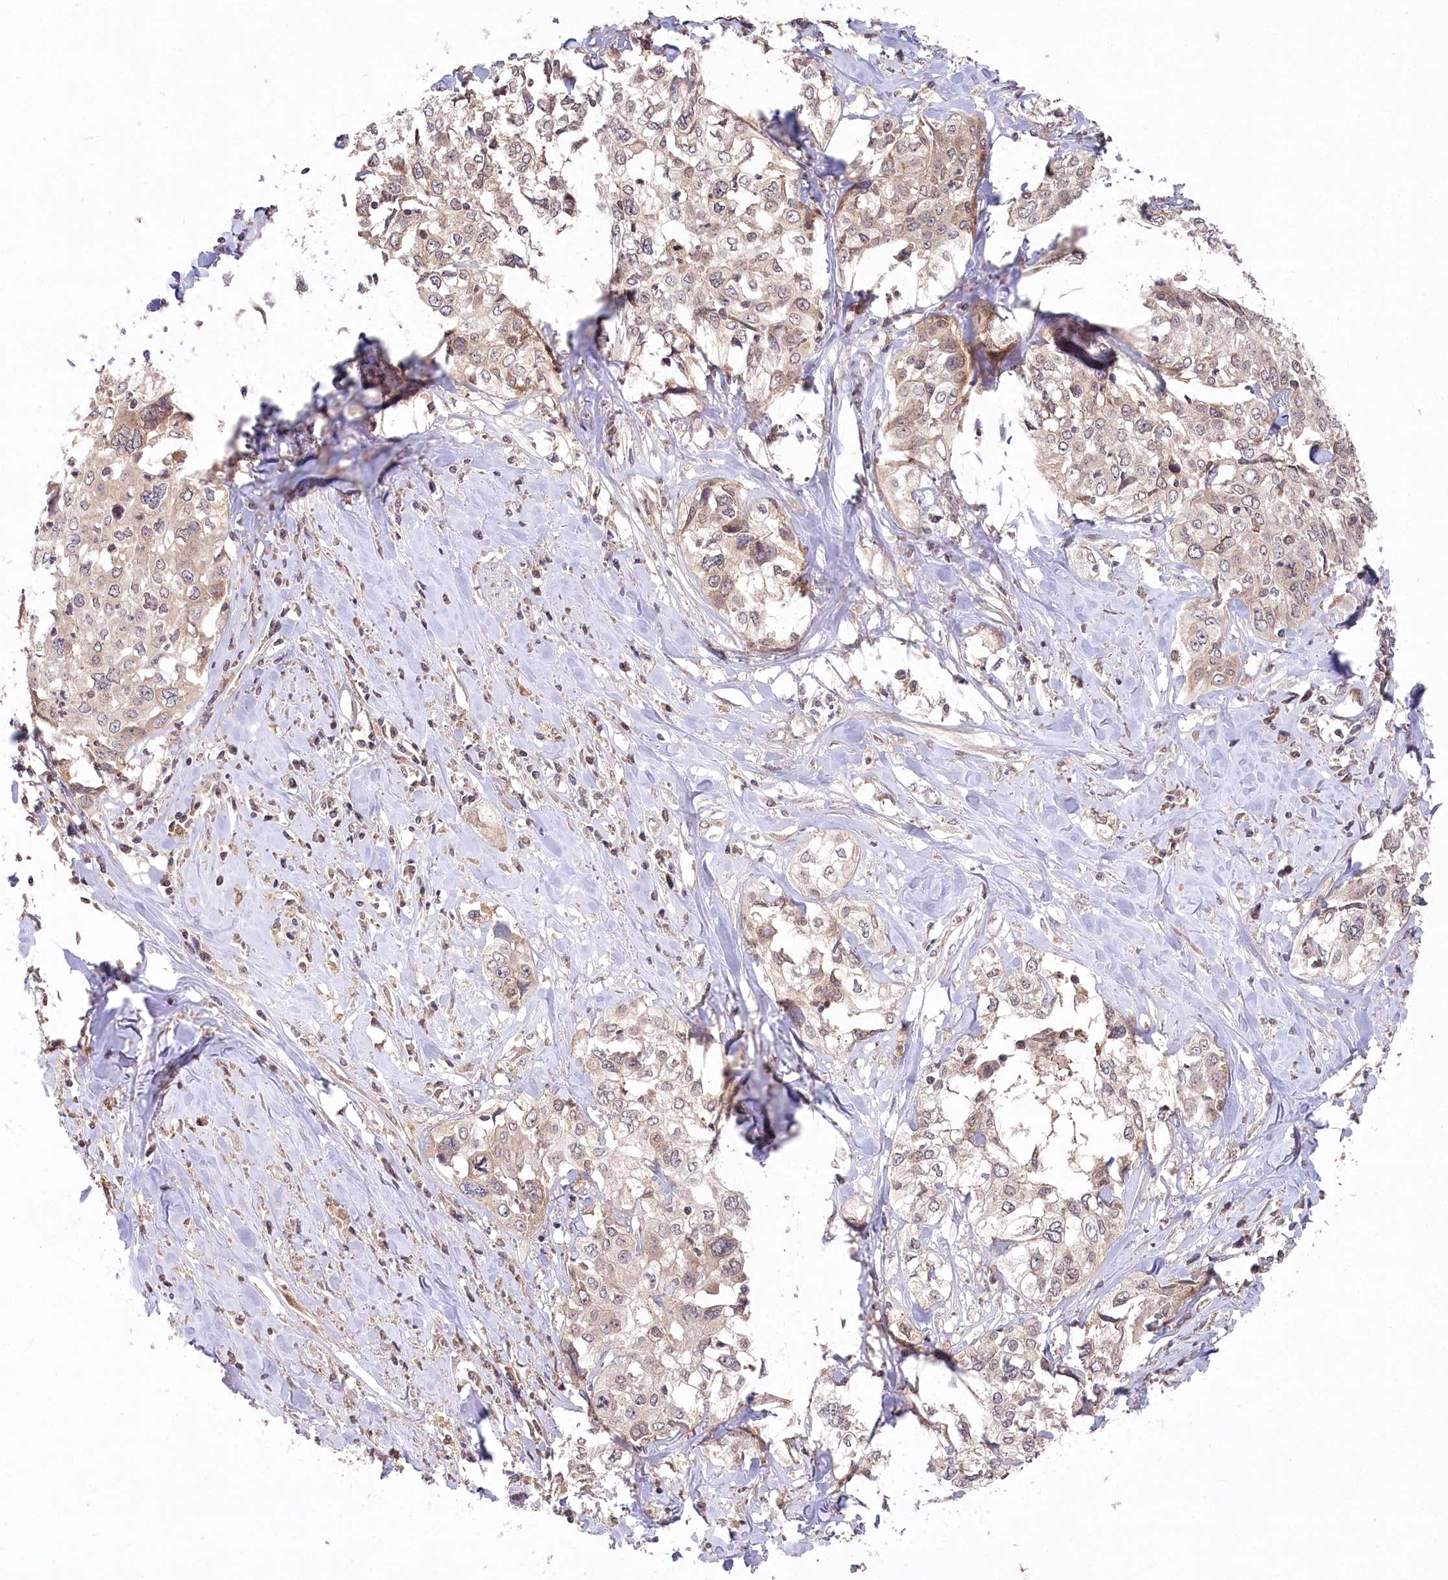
{"staining": {"intensity": "weak", "quantity": "<25%", "location": "cytoplasmic/membranous"}, "tissue": "cervical cancer", "cell_type": "Tumor cells", "image_type": "cancer", "snomed": [{"axis": "morphology", "description": "Squamous cell carcinoma, NOS"}, {"axis": "topography", "description": "Cervix"}], "caption": "Photomicrograph shows no protein expression in tumor cells of cervical cancer (squamous cell carcinoma) tissue. (Immunohistochemistry, brightfield microscopy, high magnification).", "gene": "PPP1R21", "patient": {"sex": "female", "age": 31}}